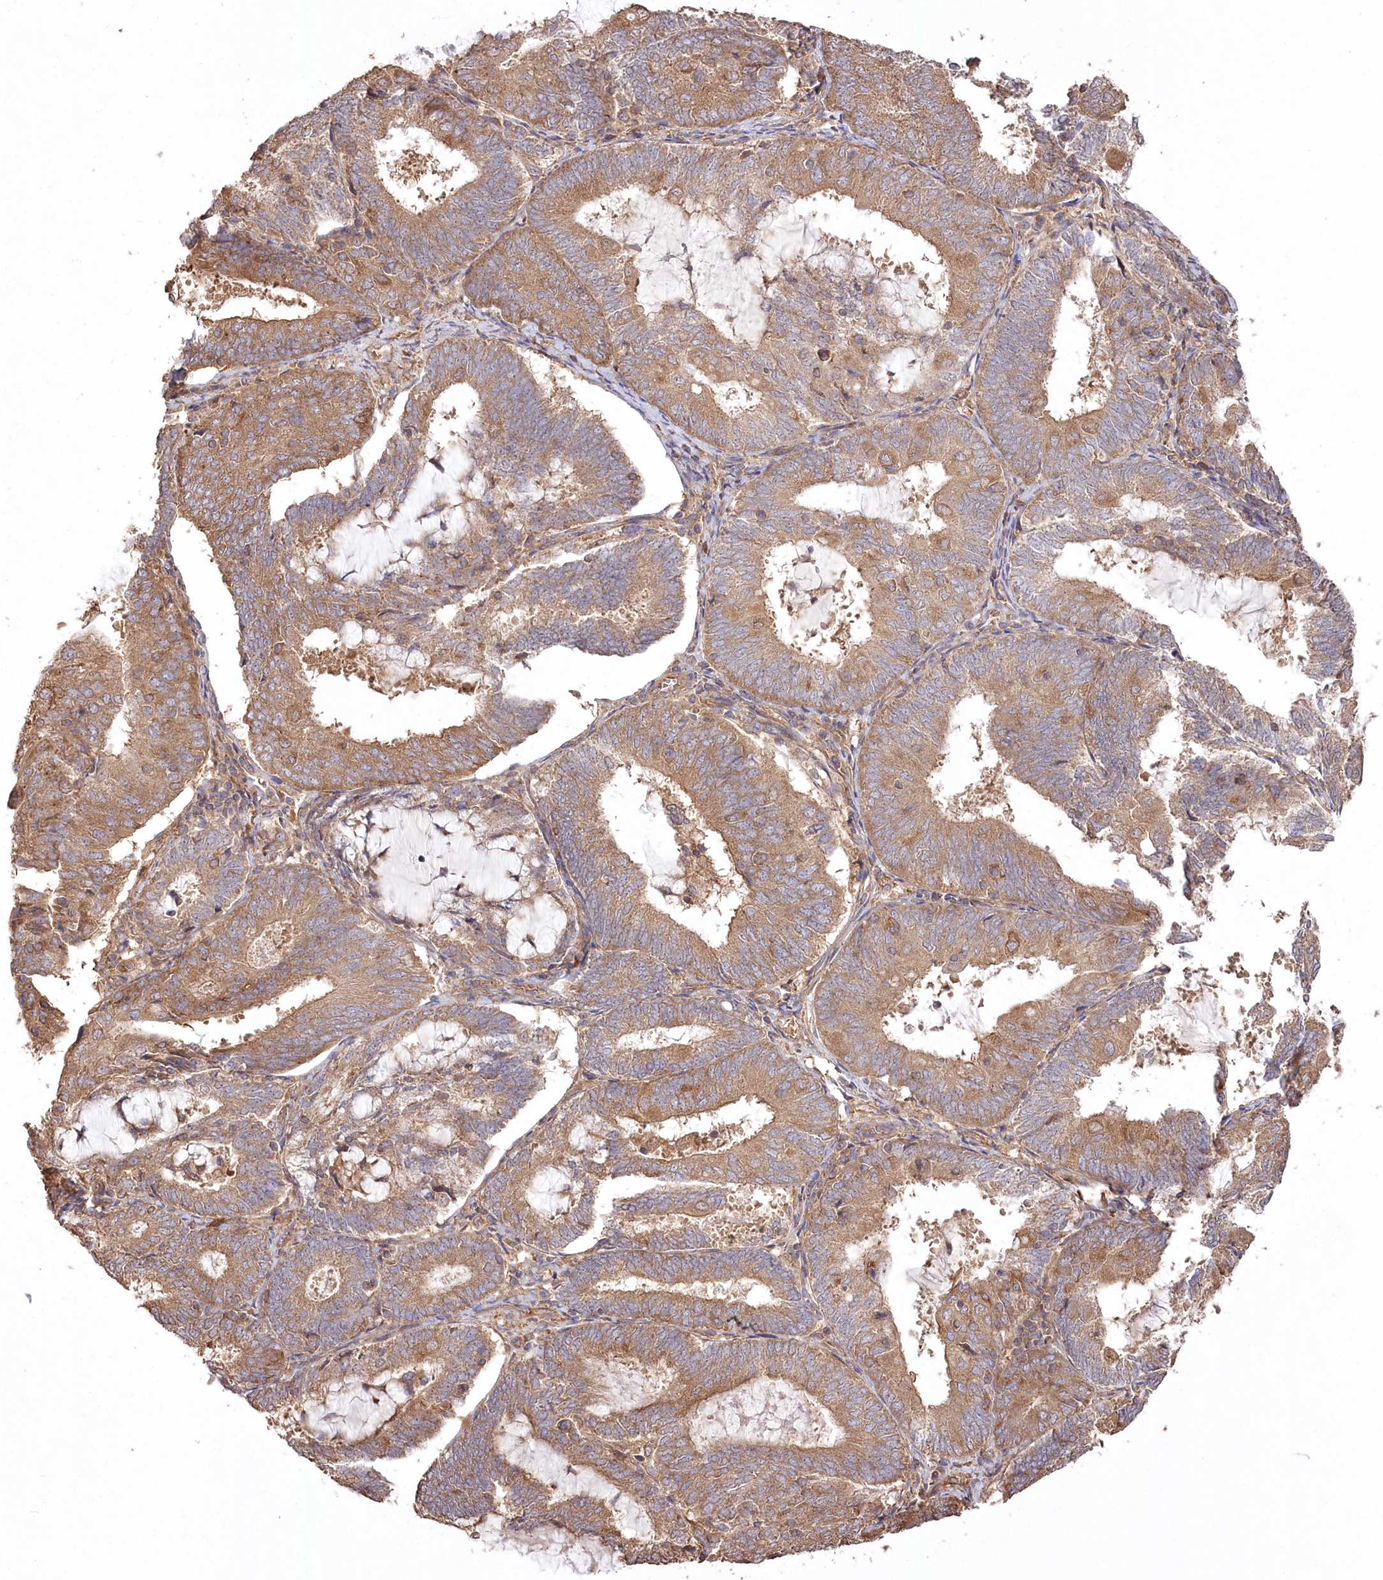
{"staining": {"intensity": "moderate", "quantity": ">75%", "location": "cytoplasmic/membranous"}, "tissue": "endometrial cancer", "cell_type": "Tumor cells", "image_type": "cancer", "snomed": [{"axis": "morphology", "description": "Adenocarcinoma, NOS"}, {"axis": "topography", "description": "Endometrium"}], "caption": "Moderate cytoplasmic/membranous positivity for a protein is present in approximately >75% of tumor cells of adenocarcinoma (endometrial) using immunohistochemistry.", "gene": "PRSS53", "patient": {"sex": "female", "age": 81}}